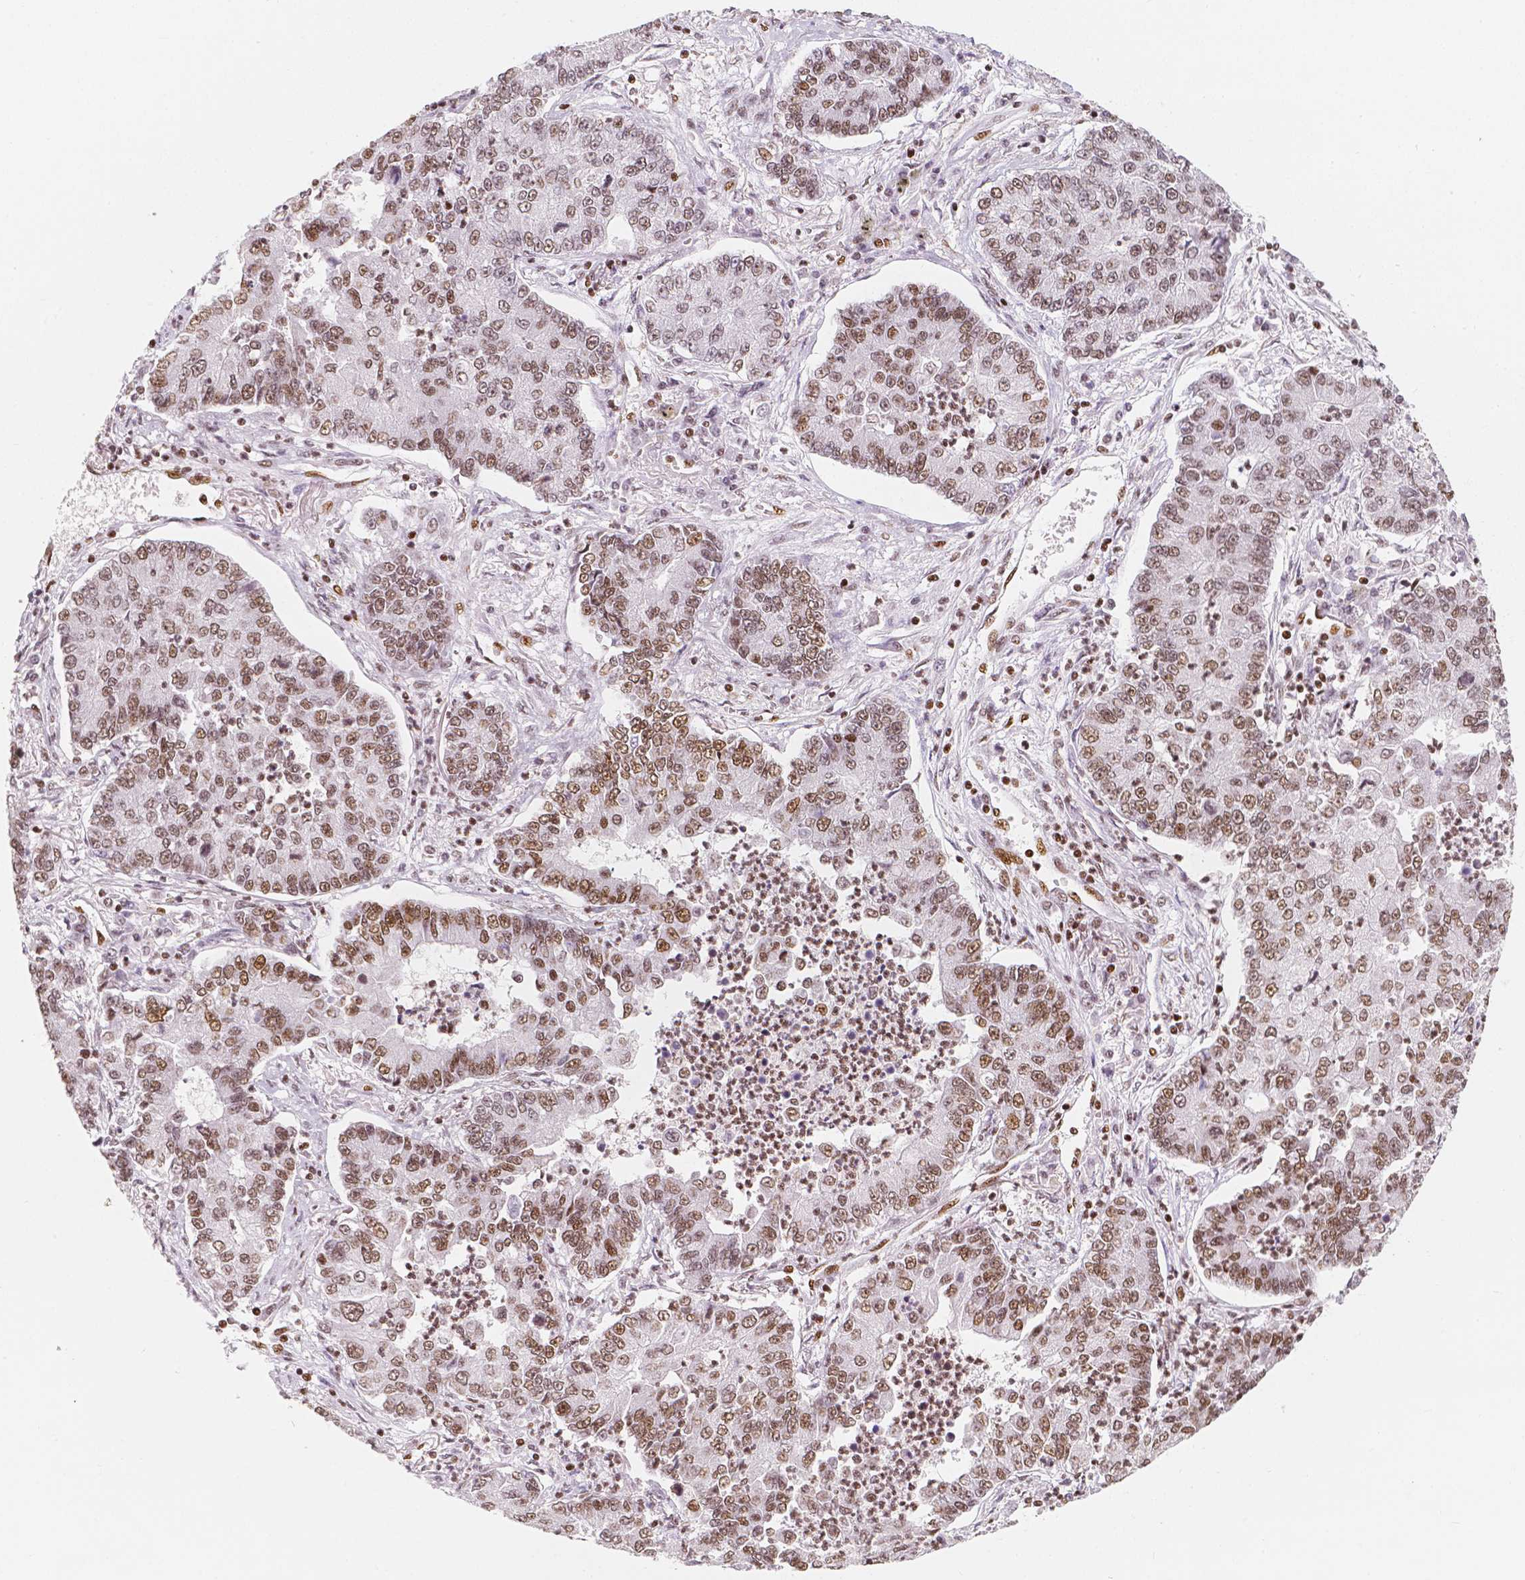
{"staining": {"intensity": "moderate", "quantity": ">75%", "location": "nuclear"}, "tissue": "lung cancer", "cell_type": "Tumor cells", "image_type": "cancer", "snomed": [{"axis": "morphology", "description": "Adenocarcinoma, NOS"}, {"axis": "topography", "description": "Lung"}], "caption": "Immunohistochemistry photomicrograph of human lung cancer stained for a protein (brown), which shows medium levels of moderate nuclear staining in approximately >75% of tumor cells.", "gene": "HDAC1", "patient": {"sex": "female", "age": 57}}